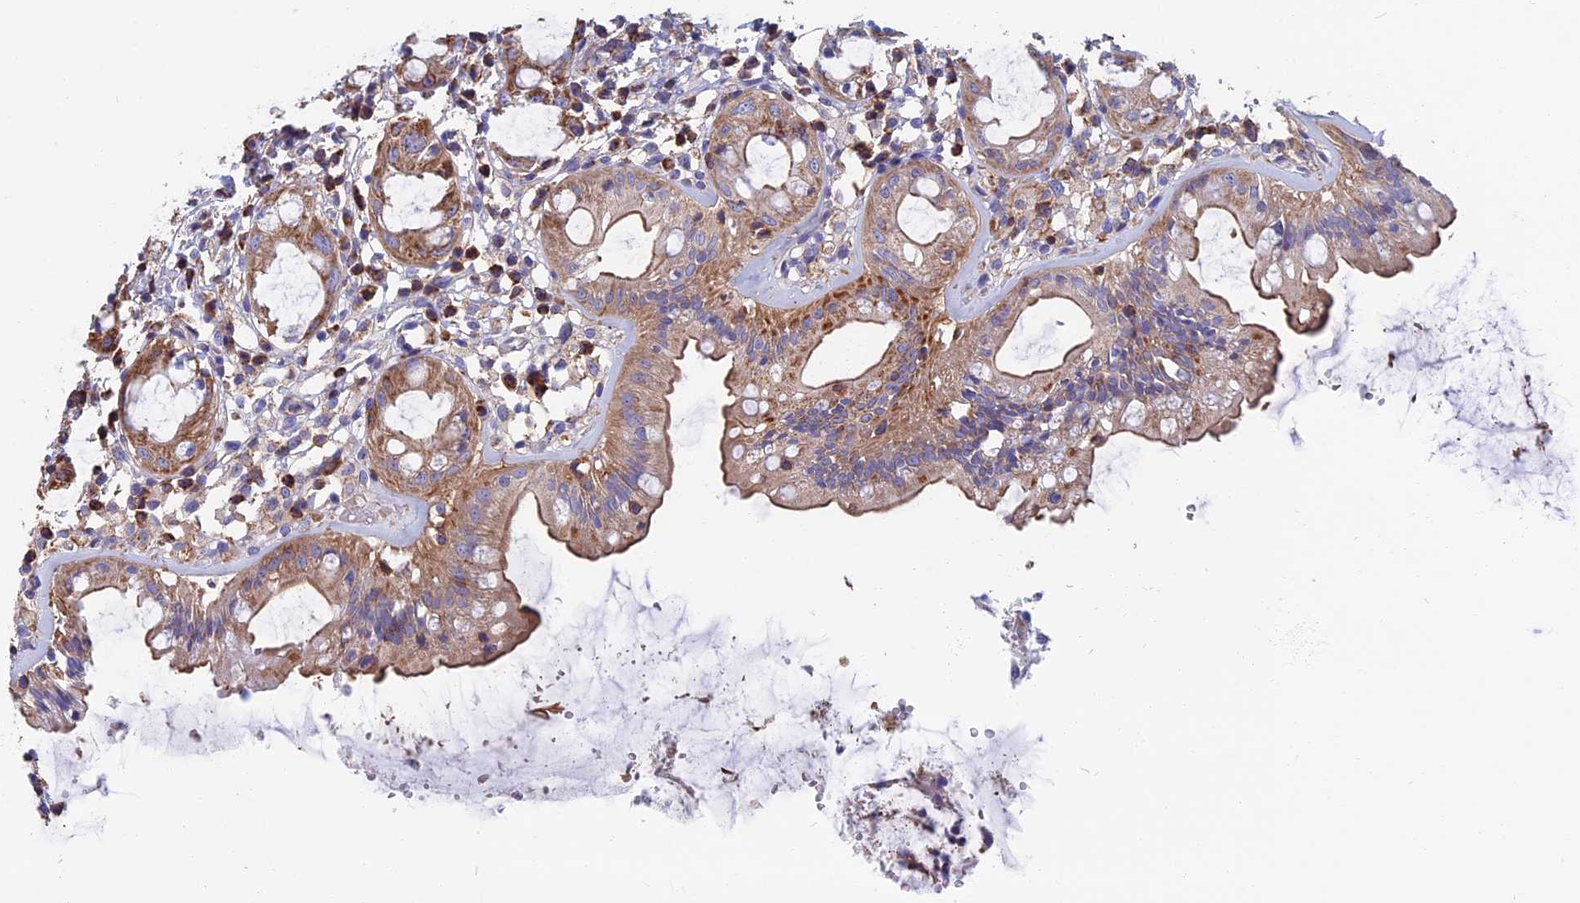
{"staining": {"intensity": "moderate", "quantity": ">75%", "location": "cytoplasmic/membranous"}, "tissue": "rectum", "cell_type": "Glandular cells", "image_type": "normal", "snomed": [{"axis": "morphology", "description": "Normal tissue, NOS"}, {"axis": "topography", "description": "Rectum"}], "caption": "An immunohistochemistry (IHC) photomicrograph of unremarkable tissue is shown. Protein staining in brown labels moderate cytoplasmic/membranous positivity in rectum within glandular cells.", "gene": "HSD17B8", "patient": {"sex": "female", "age": 57}}